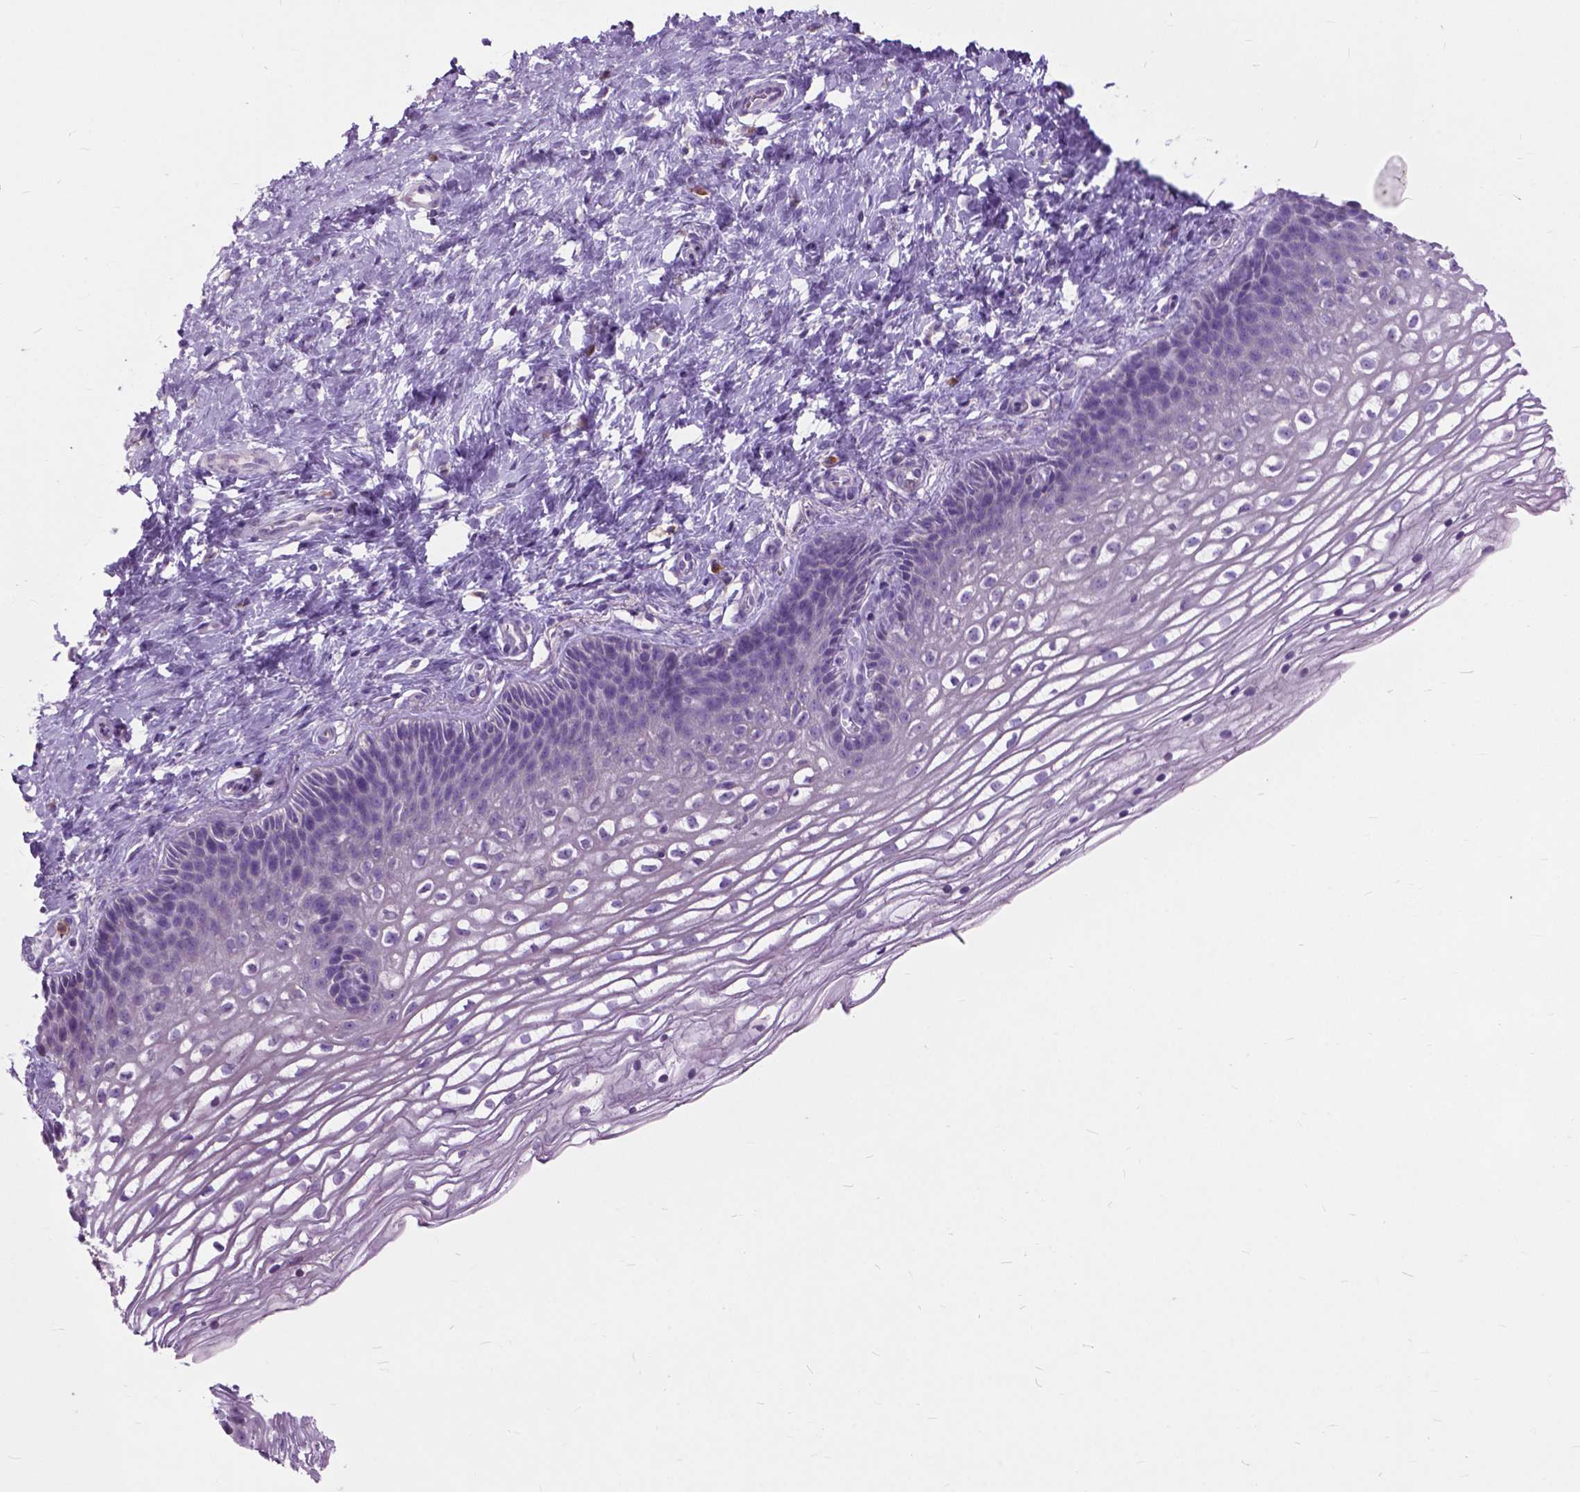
{"staining": {"intensity": "negative", "quantity": "none", "location": "none"}, "tissue": "cervix", "cell_type": "Glandular cells", "image_type": "normal", "snomed": [{"axis": "morphology", "description": "Normal tissue, NOS"}, {"axis": "topography", "description": "Cervix"}], "caption": "This is an IHC image of normal cervix. There is no positivity in glandular cells.", "gene": "PRR35", "patient": {"sex": "female", "age": 34}}